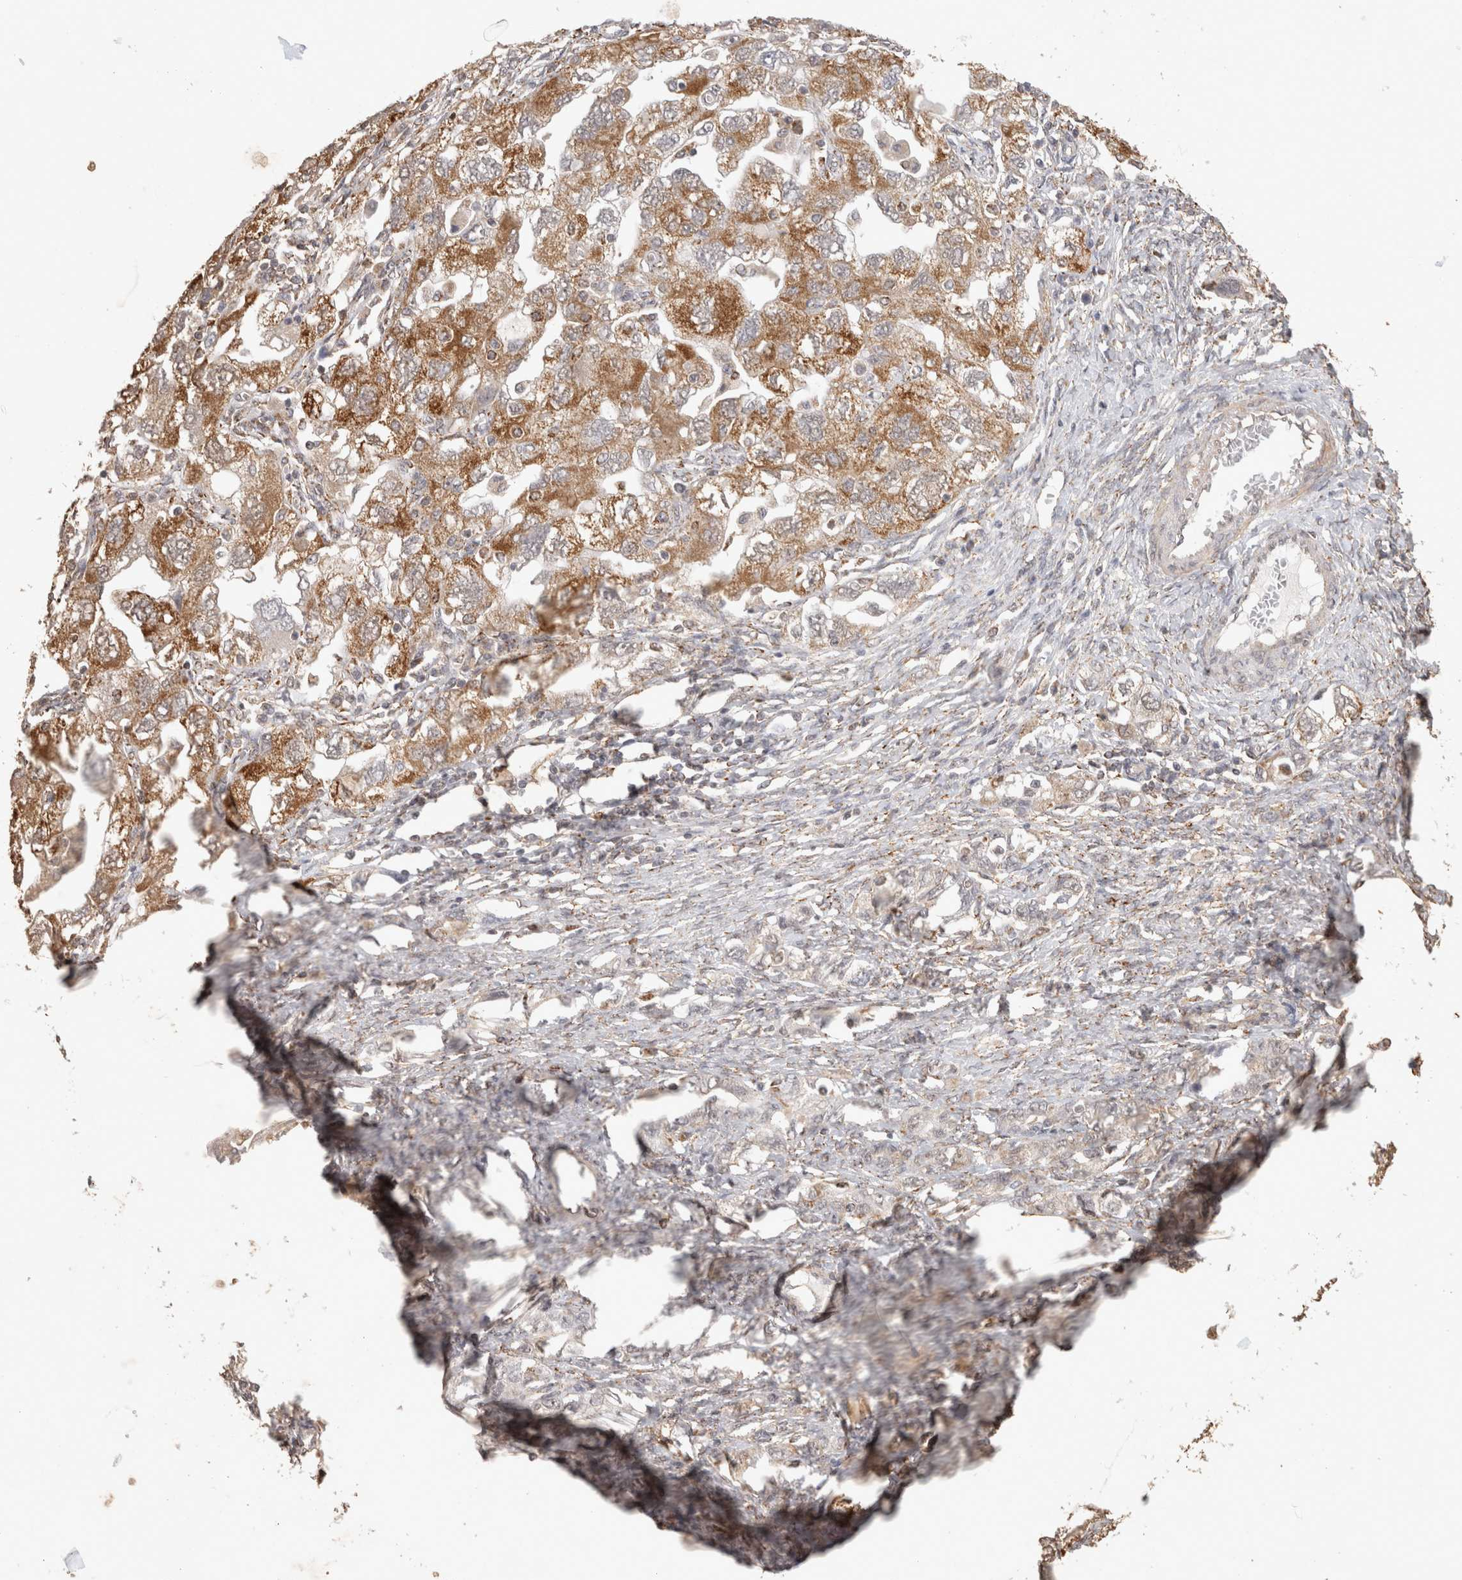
{"staining": {"intensity": "moderate", "quantity": ">75%", "location": "cytoplasmic/membranous"}, "tissue": "ovarian cancer", "cell_type": "Tumor cells", "image_type": "cancer", "snomed": [{"axis": "morphology", "description": "Carcinoma, NOS"}, {"axis": "morphology", "description": "Cystadenocarcinoma, serous, NOS"}, {"axis": "topography", "description": "Ovary"}], "caption": "Ovarian cancer stained with a brown dye shows moderate cytoplasmic/membranous positive positivity in approximately >75% of tumor cells.", "gene": "BNIP3L", "patient": {"sex": "female", "age": 69}}